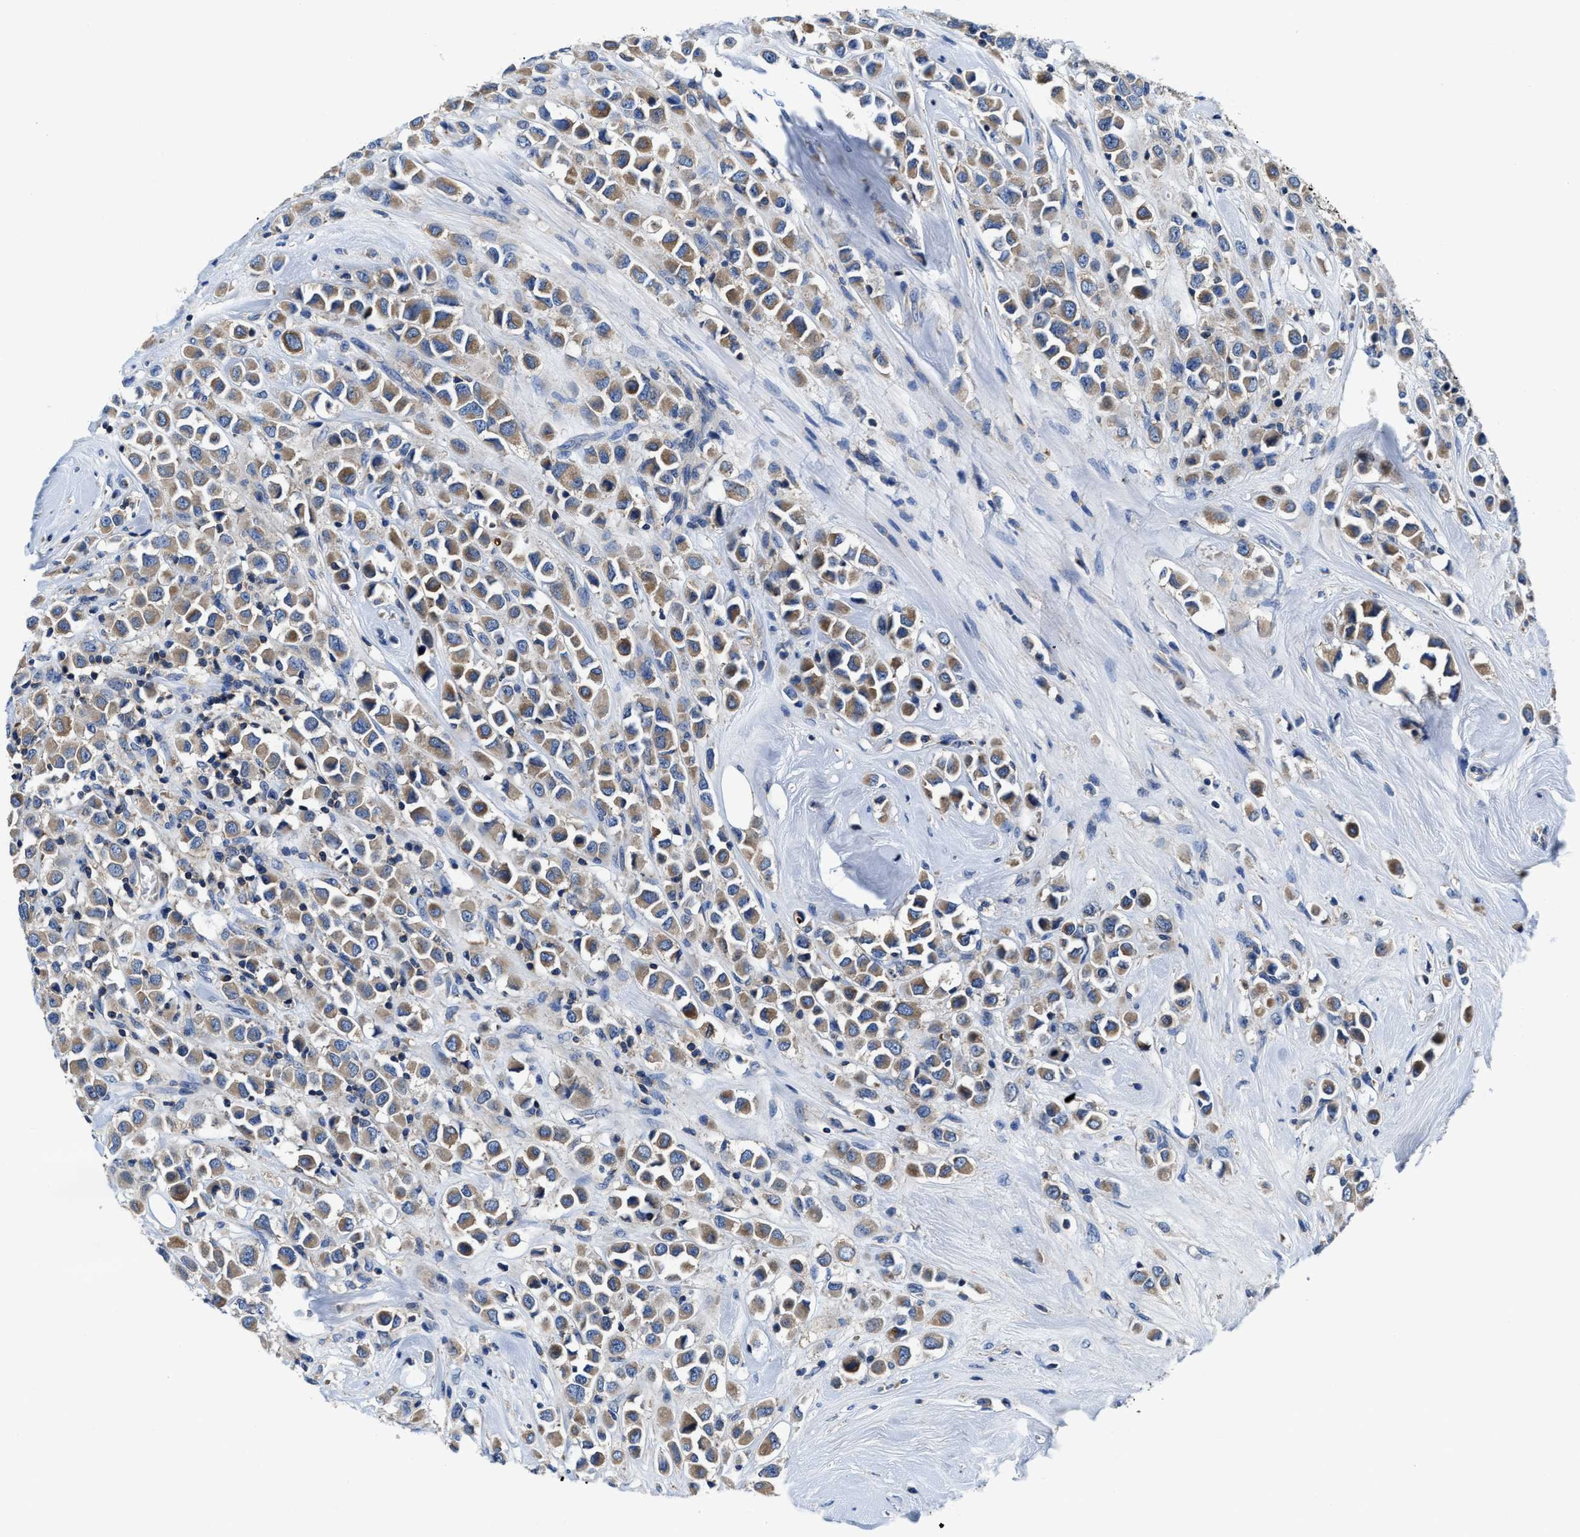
{"staining": {"intensity": "moderate", "quantity": ">75%", "location": "cytoplasmic/membranous"}, "tissue": "breast cancer", "cell_type": "Tumor cells", "image_type": "cancer", "snomed": [{"axis": "morphology", "description": "Duct carcinoma"}, {"axis": "topography", "description": "Breast"}], "caption": "Breast invasive ductal carcinoma was stained to show a protein in brown. There is medium levels of moderate cytoplasmic/membranous positivity in about >75% of tumor cells.", "gene": "PHLPP1", "patient": {"sex": "female", "age": 61}}